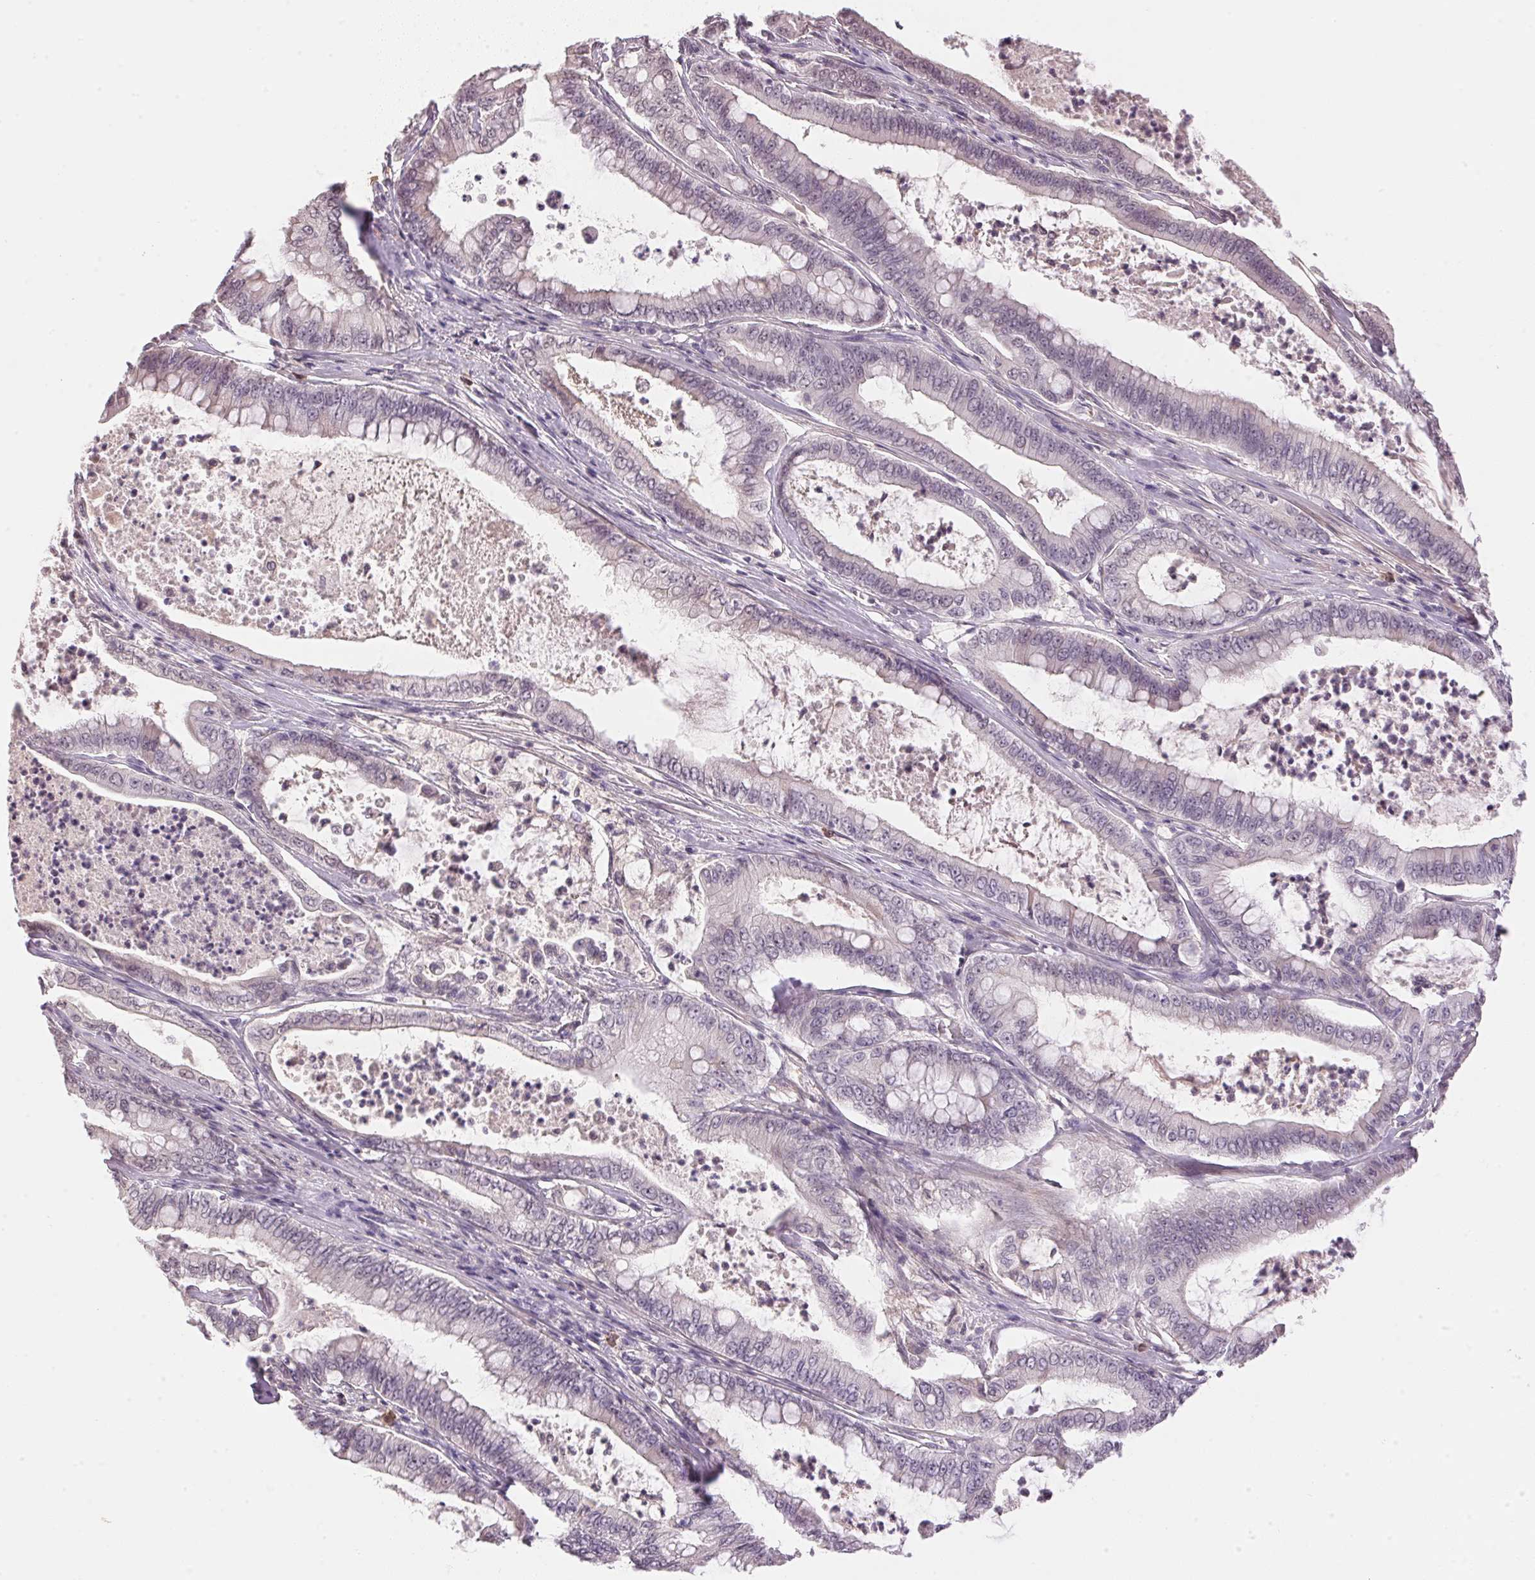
{"staining": {"intensity": "negative", "quantity": "none", "location": "none"}, "tissue": "pancreatic cancer", "cell_type": "Tumor cells", "image_type": "cancer", "snomed": [{"axis": "morphology", "description": "Adenocarcinoma, NOS"}, {"axis": "topography", "description": "Pancreas"}], "caption": "Adenocarcinoma (pancreatic) was stained to show a protein in brown. There is no significant expression in tumor cells. (DAB IHC visualized using brightfield microscopy, high magnification).", "gene": "FNDC4", "patient": {"sex": "male", "age": 71}}